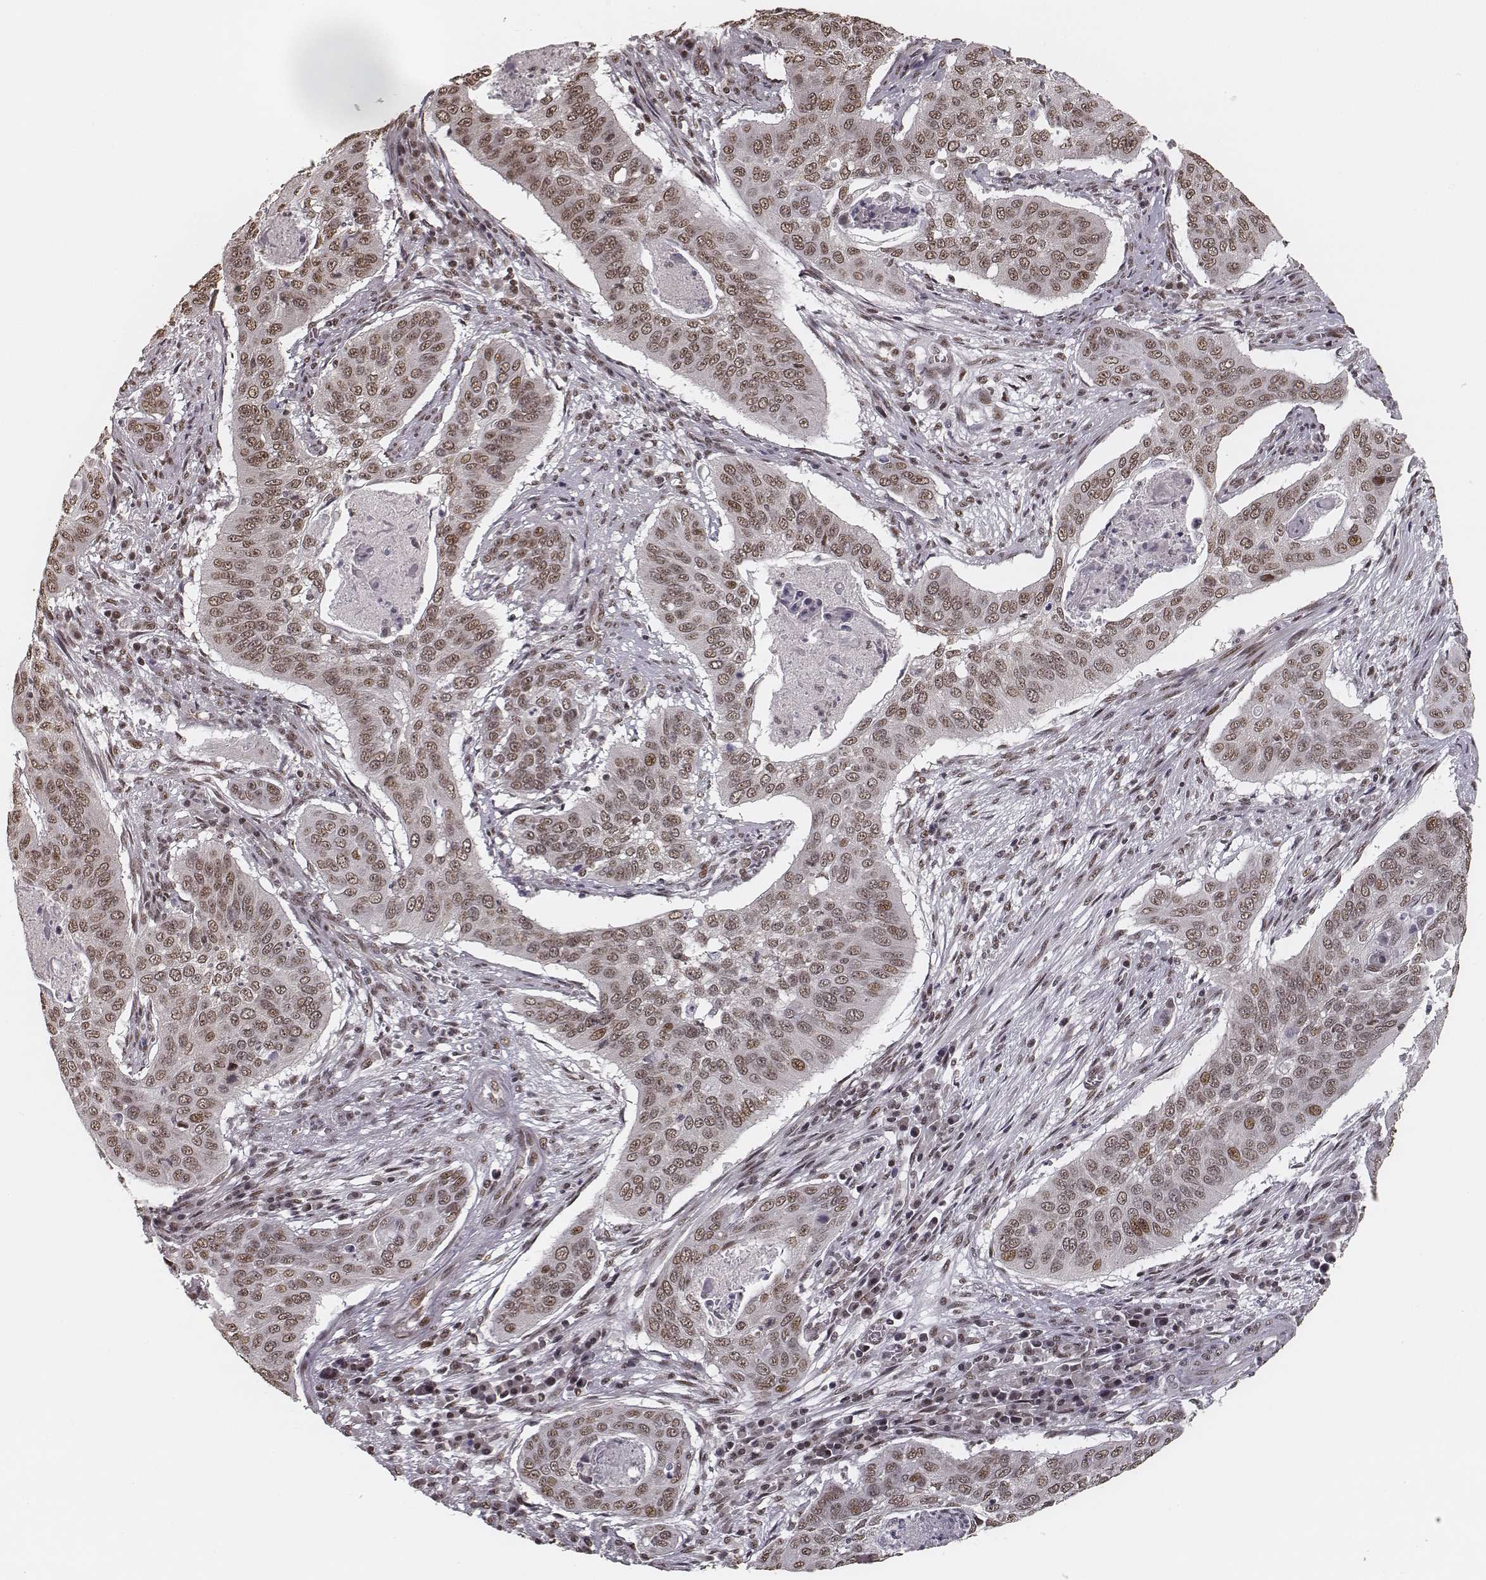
{"staining": {"intensity": "moderate", "quantity": ">75%", "location": "nuclear"}, "tissue": "cervical cancer", "cell_type": "Tumor cells", "image_type": "cancer", "snomed": [{"axis": "morphology", "description": "Squamous cell carcinoma, NOS"}, {"axis": "topography", "description": "Cervix"}], "caption": "Moderate nuclear protein positivity is appreciated in about >75% of tumor cells in cervical cancer (squamous cell carcinoma).", "gene": "HMGA2", "patient": {"sex": "female", "age": 39}}